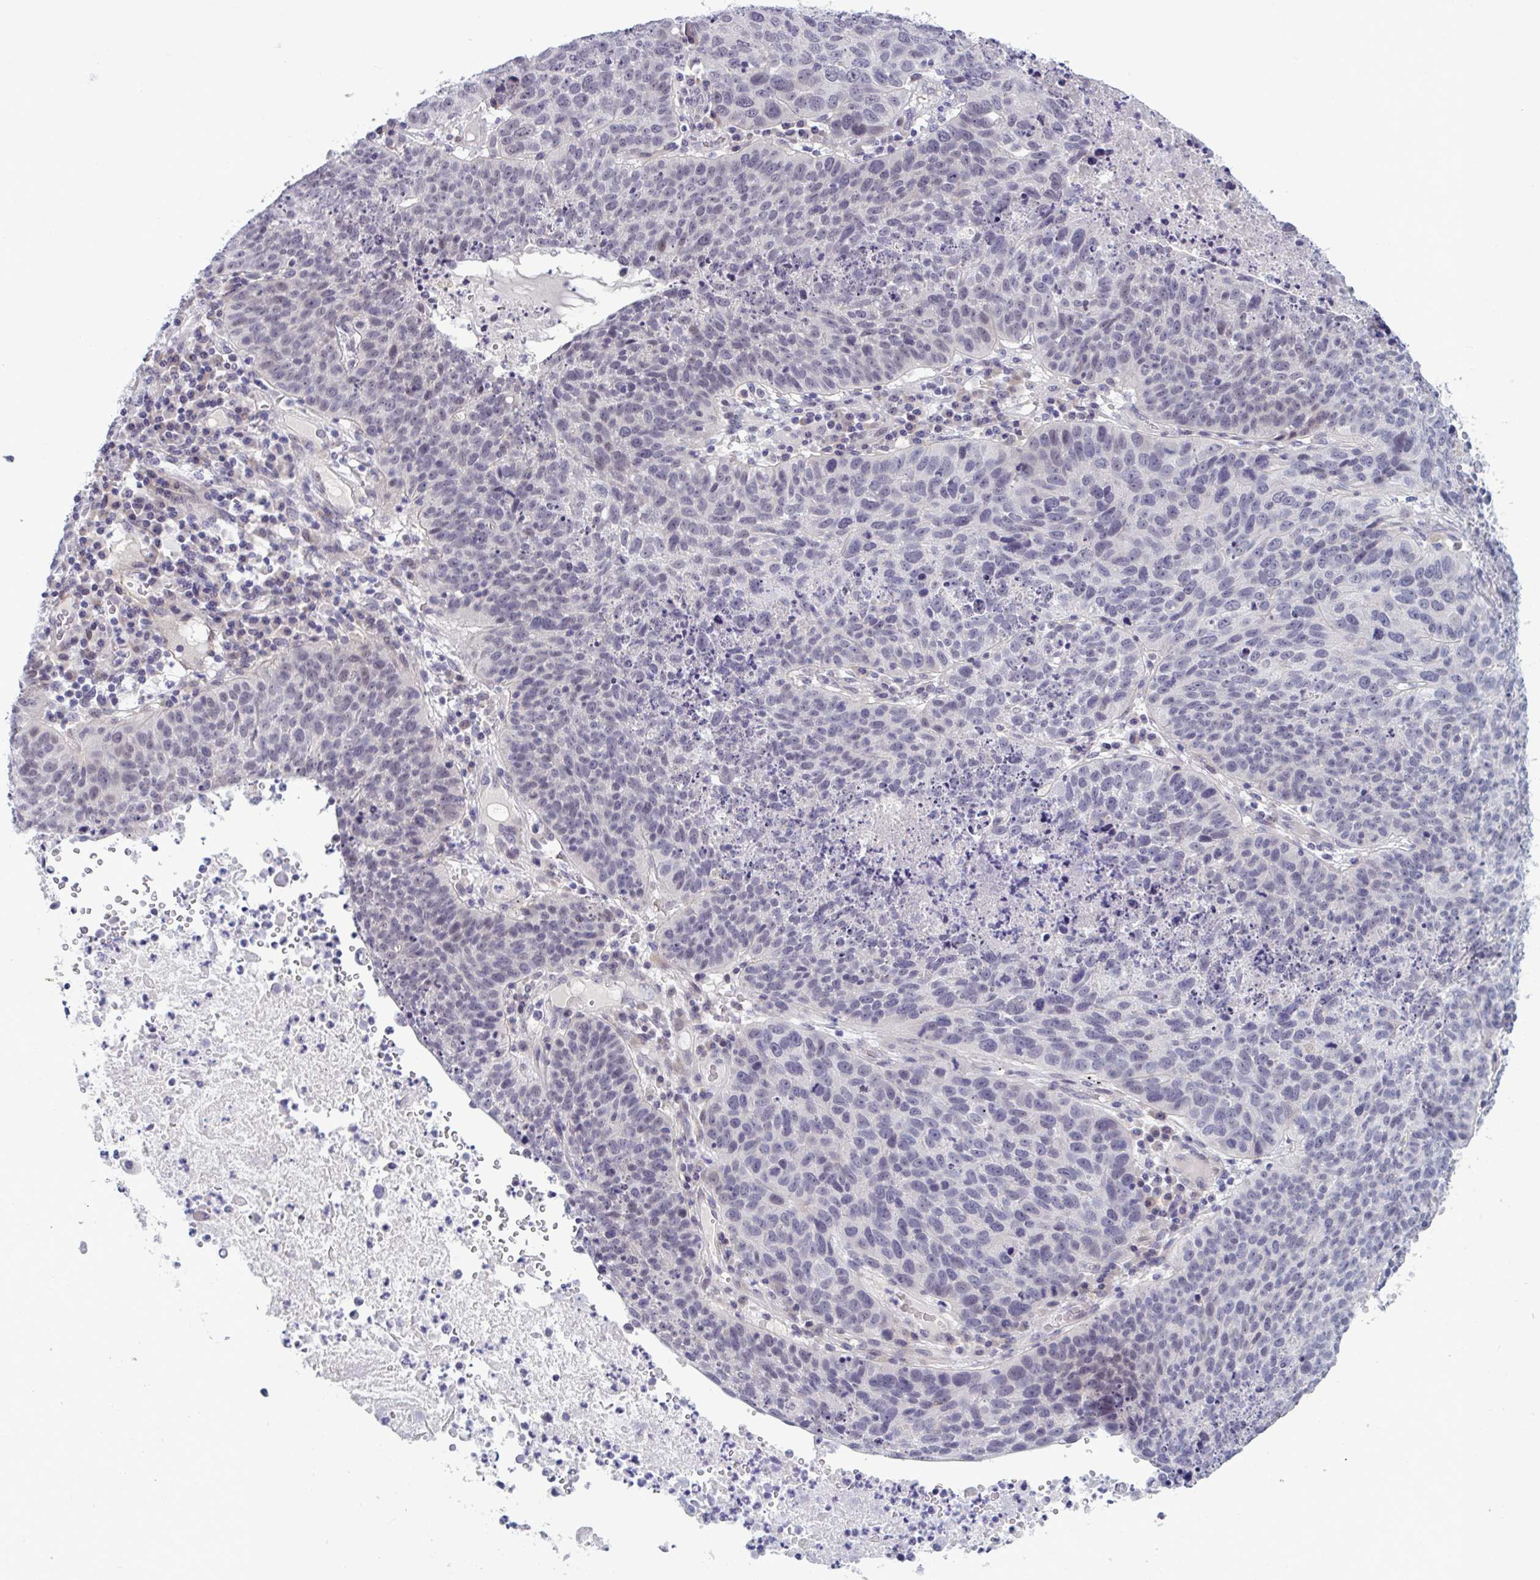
{"staining": {"intensity": "negative", "quantity": "none", "location": "none"}, "tissue": "lung cancer", "cell_type": "Tumor cells", "image_type": "cancer", "snomed": [{"axis": "morphology", "description": "Squamous cell carcinoma, NOS"}, {"axis": "topography", "description": "Lung"}], "caption": "Protein analysis of squamous cell carcinoma (lung) exhibits no significant expression in tumor cells.", "gene": "TCEAL8", "patient": {"sex": "male", "age": 63}}